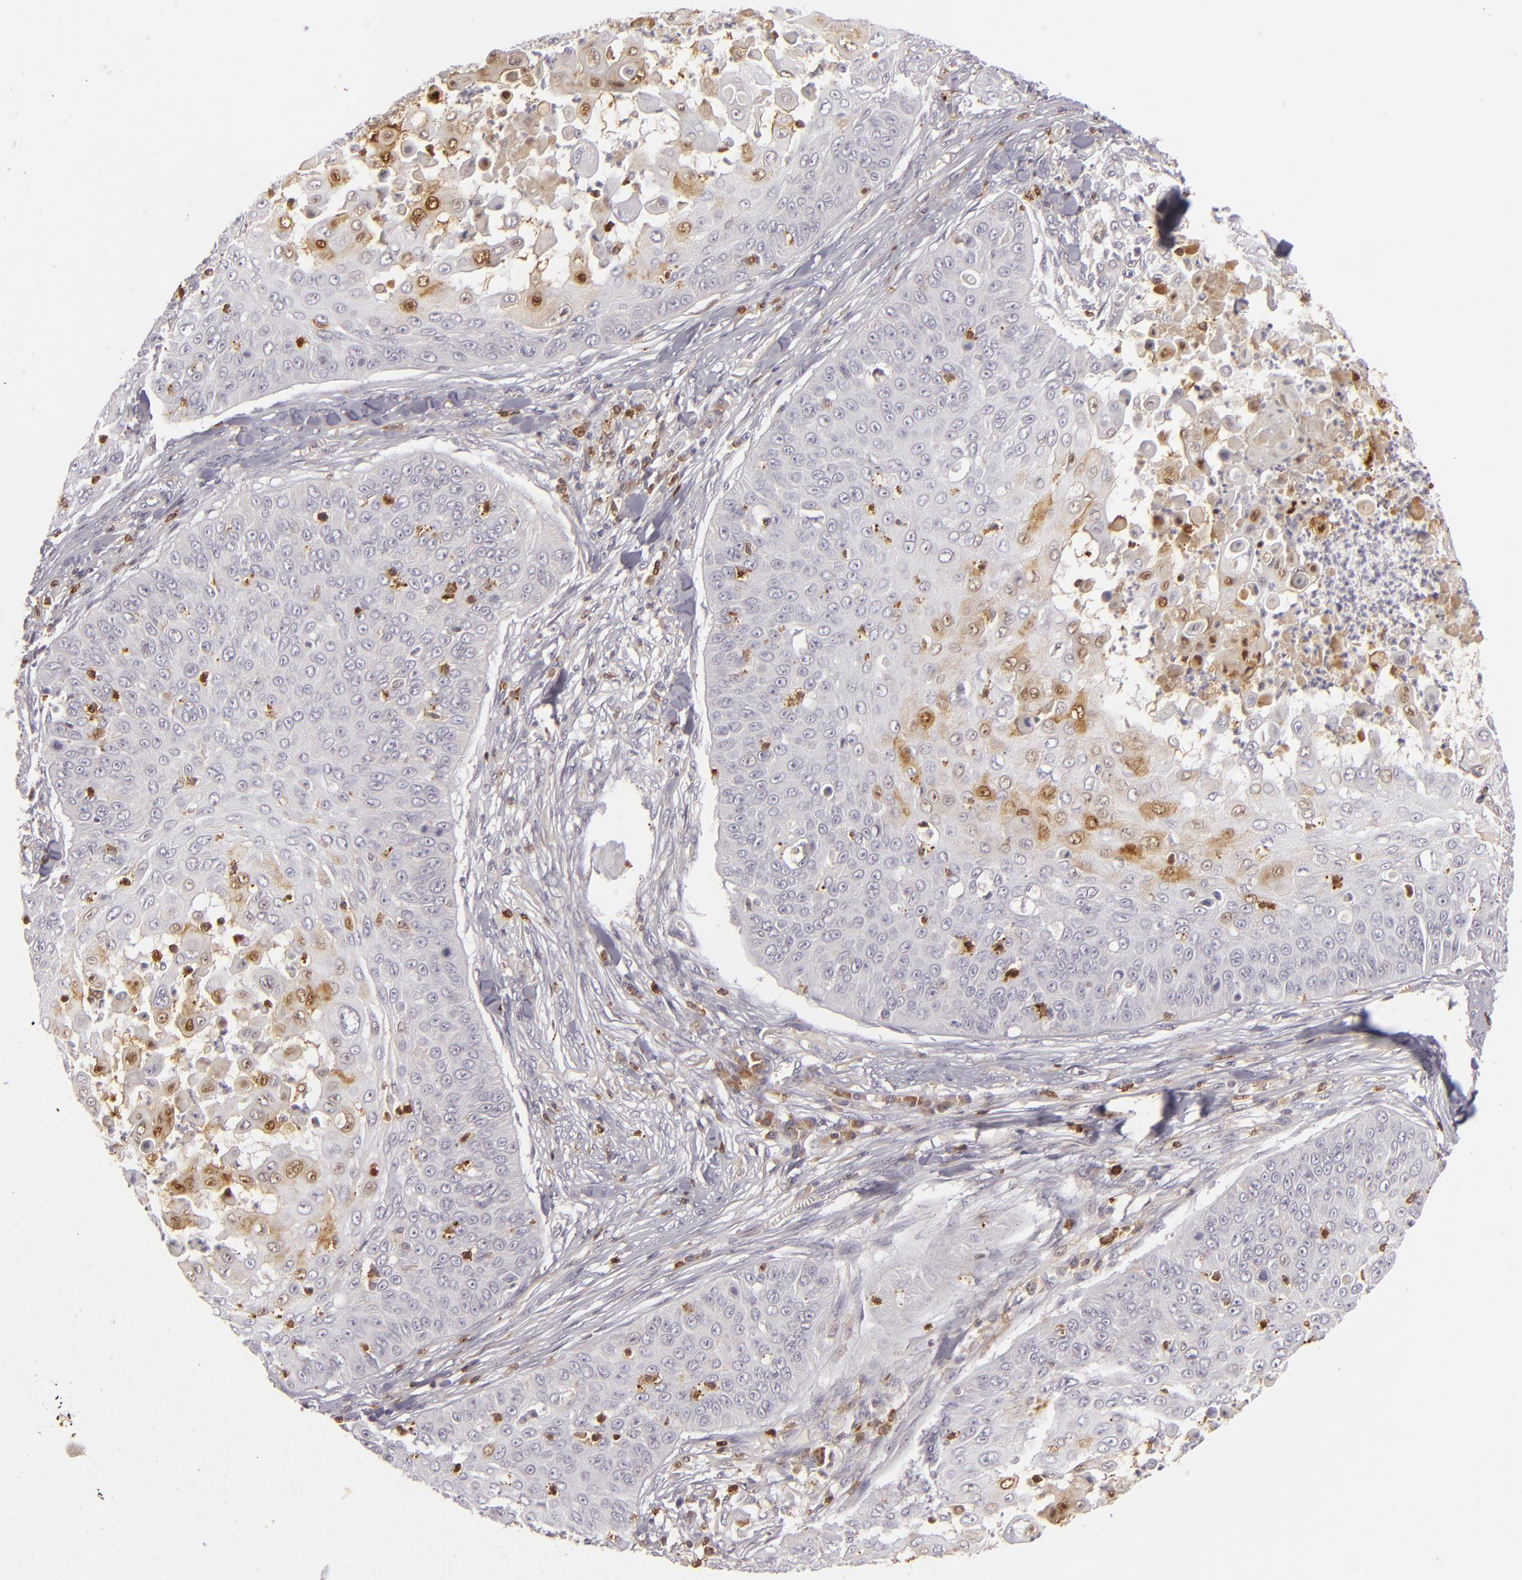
{"staining": {"intensity": "moderate", "quantity": "<25%", "location": "cytoplasmic/membranous,nuclear"}, "tissue": "skin cancer", "cell_type": "Tumor cells", "image_type": "cancer", "snomed": [{"axis": "morphology", "description": "Squamous cell carcinoma, NOS"}, {"axis": "topography", "description": "Skin"}], "caption": "Protein analysis of skin cancer (squamous cell carcinoma) tissue reveals moderate cytoplasmic/membranous and nuclear positivity in approximately <25% of tumor cells.", "gene": "APOBEC3G", "patient": {"sex": "male", "age": 82}}